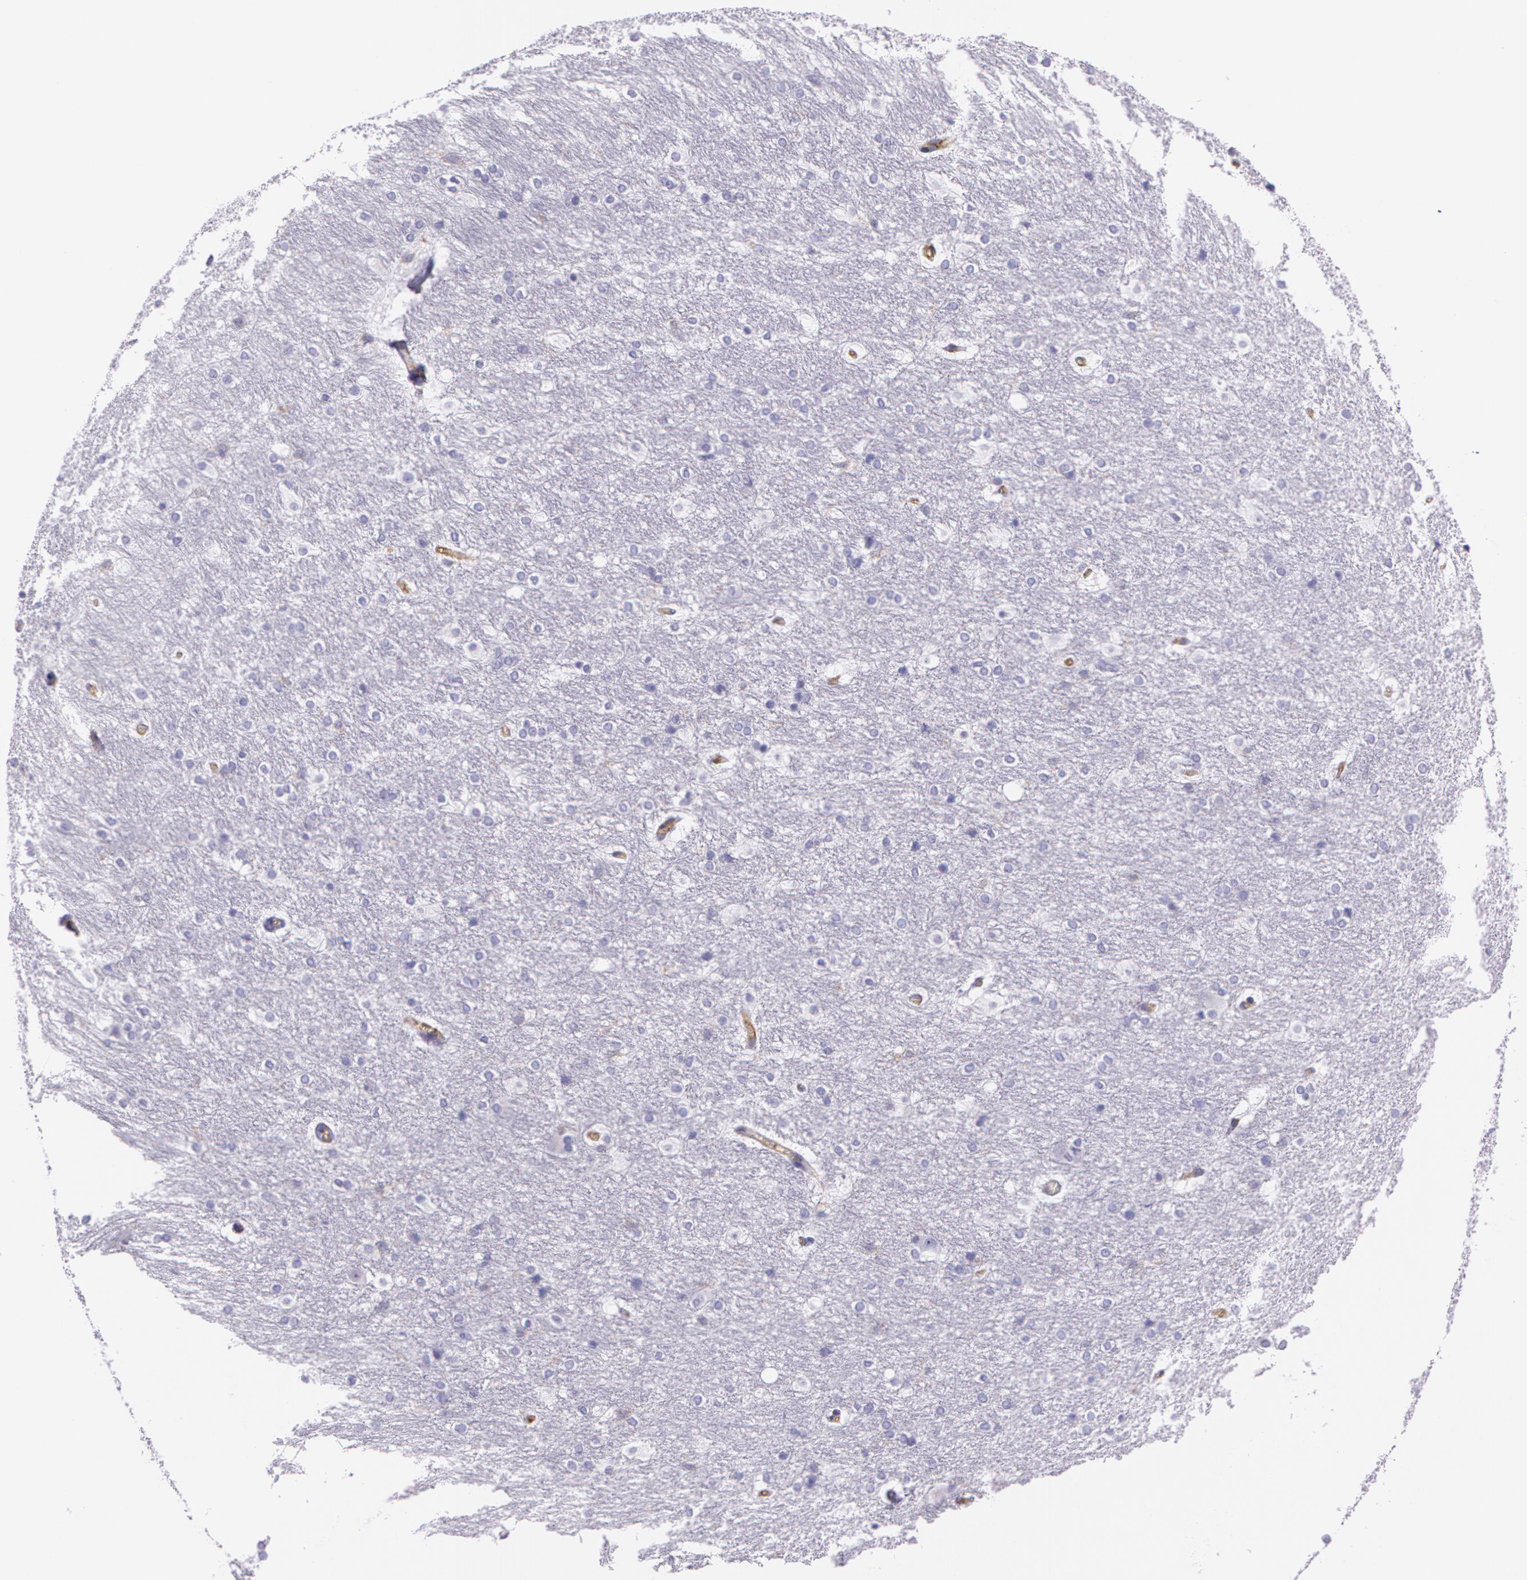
{"staining": {"intensity": "negative", "quantity": "none", "location": "none"}, "tissue": "hippocampus", "cell_type": "Glial cells", "image_type": "normal", "snomed": [{"axis": "morphology", "description": "Normal tissue, NOS"}, {"axis": "topography", "description": "Hippocampus"}], "caption": "DAB (3,3'-diaminobenzidine) immunohistochemical staining of unremarkable human hippocampus displays no significant positivity in glial cells.", "gene": "LY75", "patient": {"sex": "female", "age": 19}}